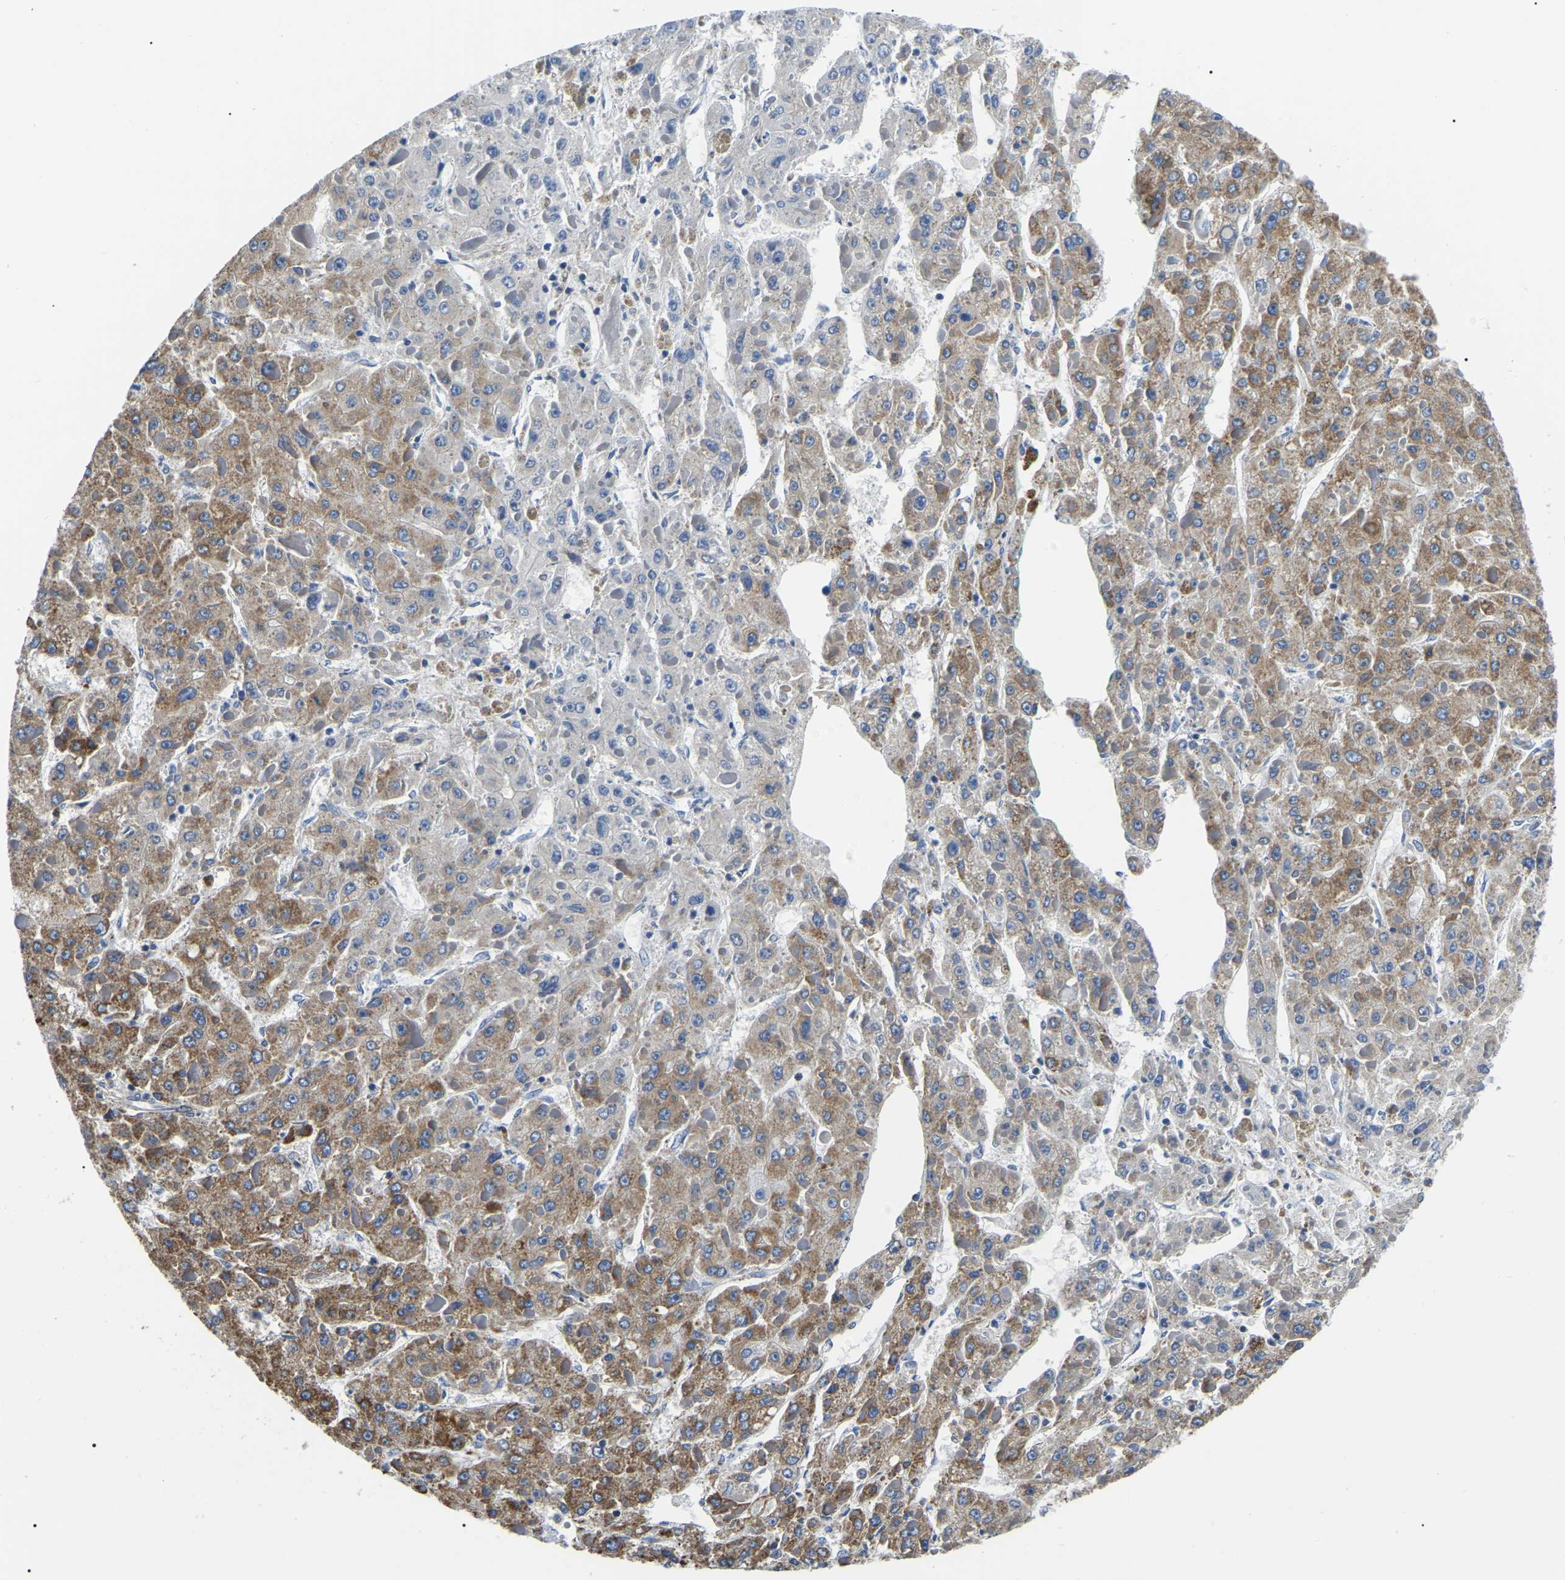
{"staining": {"intensity": "moderate", "quantity": ">75%", "location": "cytoplasmic/membranous"}, "tissue": "liver cancer", "cell_type": "Tumor cells", "image_type": "cancer", "snomed": [{"axis": "morphology", "description": "Carcinoma, Hepatocellular, NOS"}, {"axis": "topography", "description": "Liver"}], "caption": "Tumor cells show medium levels of moderate cytoplasmic/membranous staining in approximately >75% of cells in liver hepatocellular carcinoma. Using DAB (brown) and hematoxylin (blue) stains, captured at high magnification using brightfield microscopy.", "gene": "PPM1E", "patient": {"sex": "female", "age": 73}}